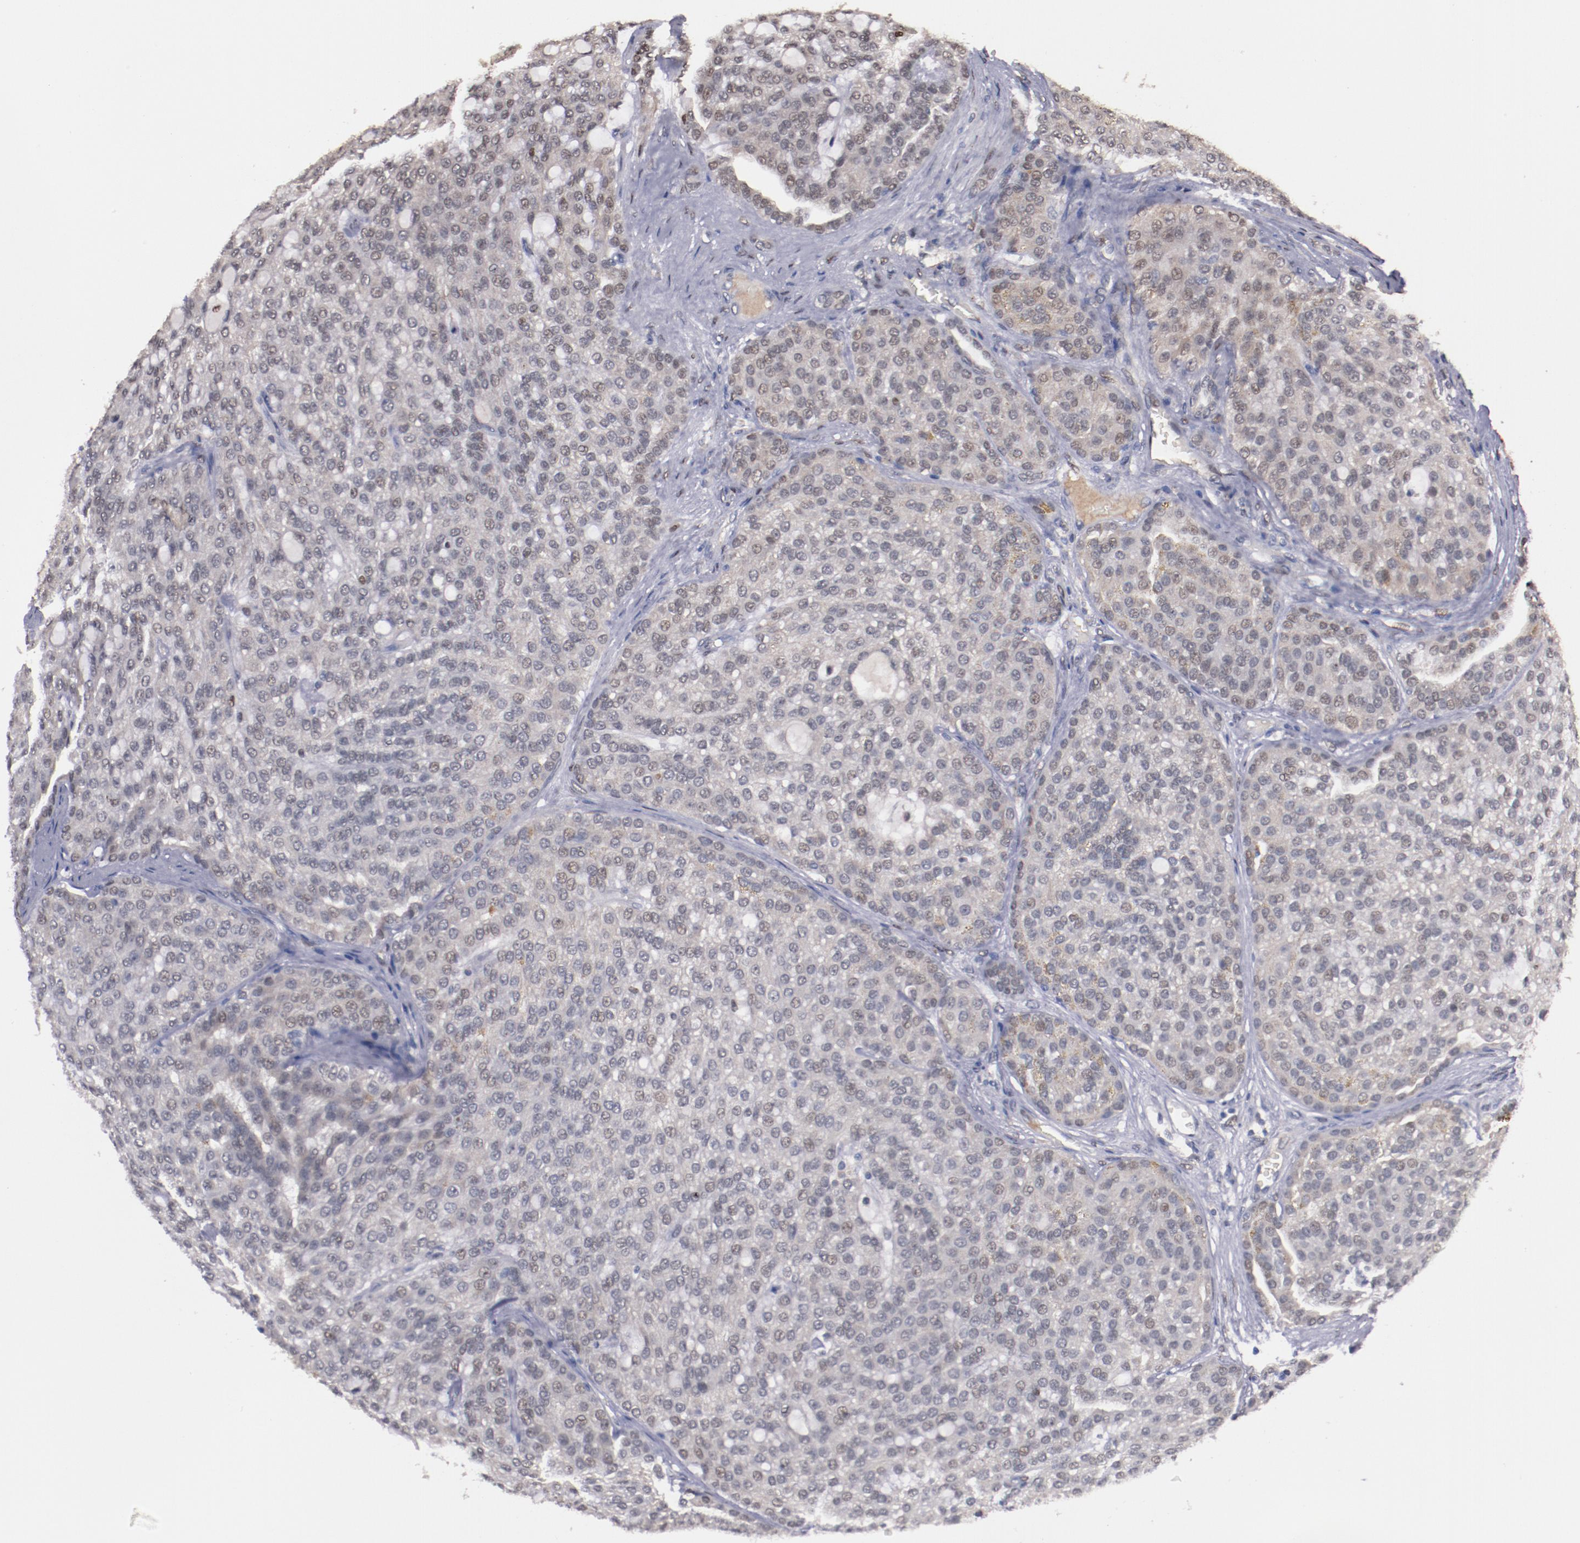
{"staining": {"intensity": "weak", "quantity": "25%-75%", "location": "cytoplasmic/membranous"}, "tissue": "renal cancer", "cell_type": "Tumor cells", "image_type": "cancer", "snomed": [{"axis": "morphology", "description": "Adenocarcinoma, NOS"}, {"axis": "topography", "description": "Kidney"}], "caption": "Protein expression analysis of renal cancer displays weak cytoplasmic/membranous expression in about 25%-75% of tumor cells.", "gene": "FAM81A", "patient": {"sex": "male", "age": 63}}